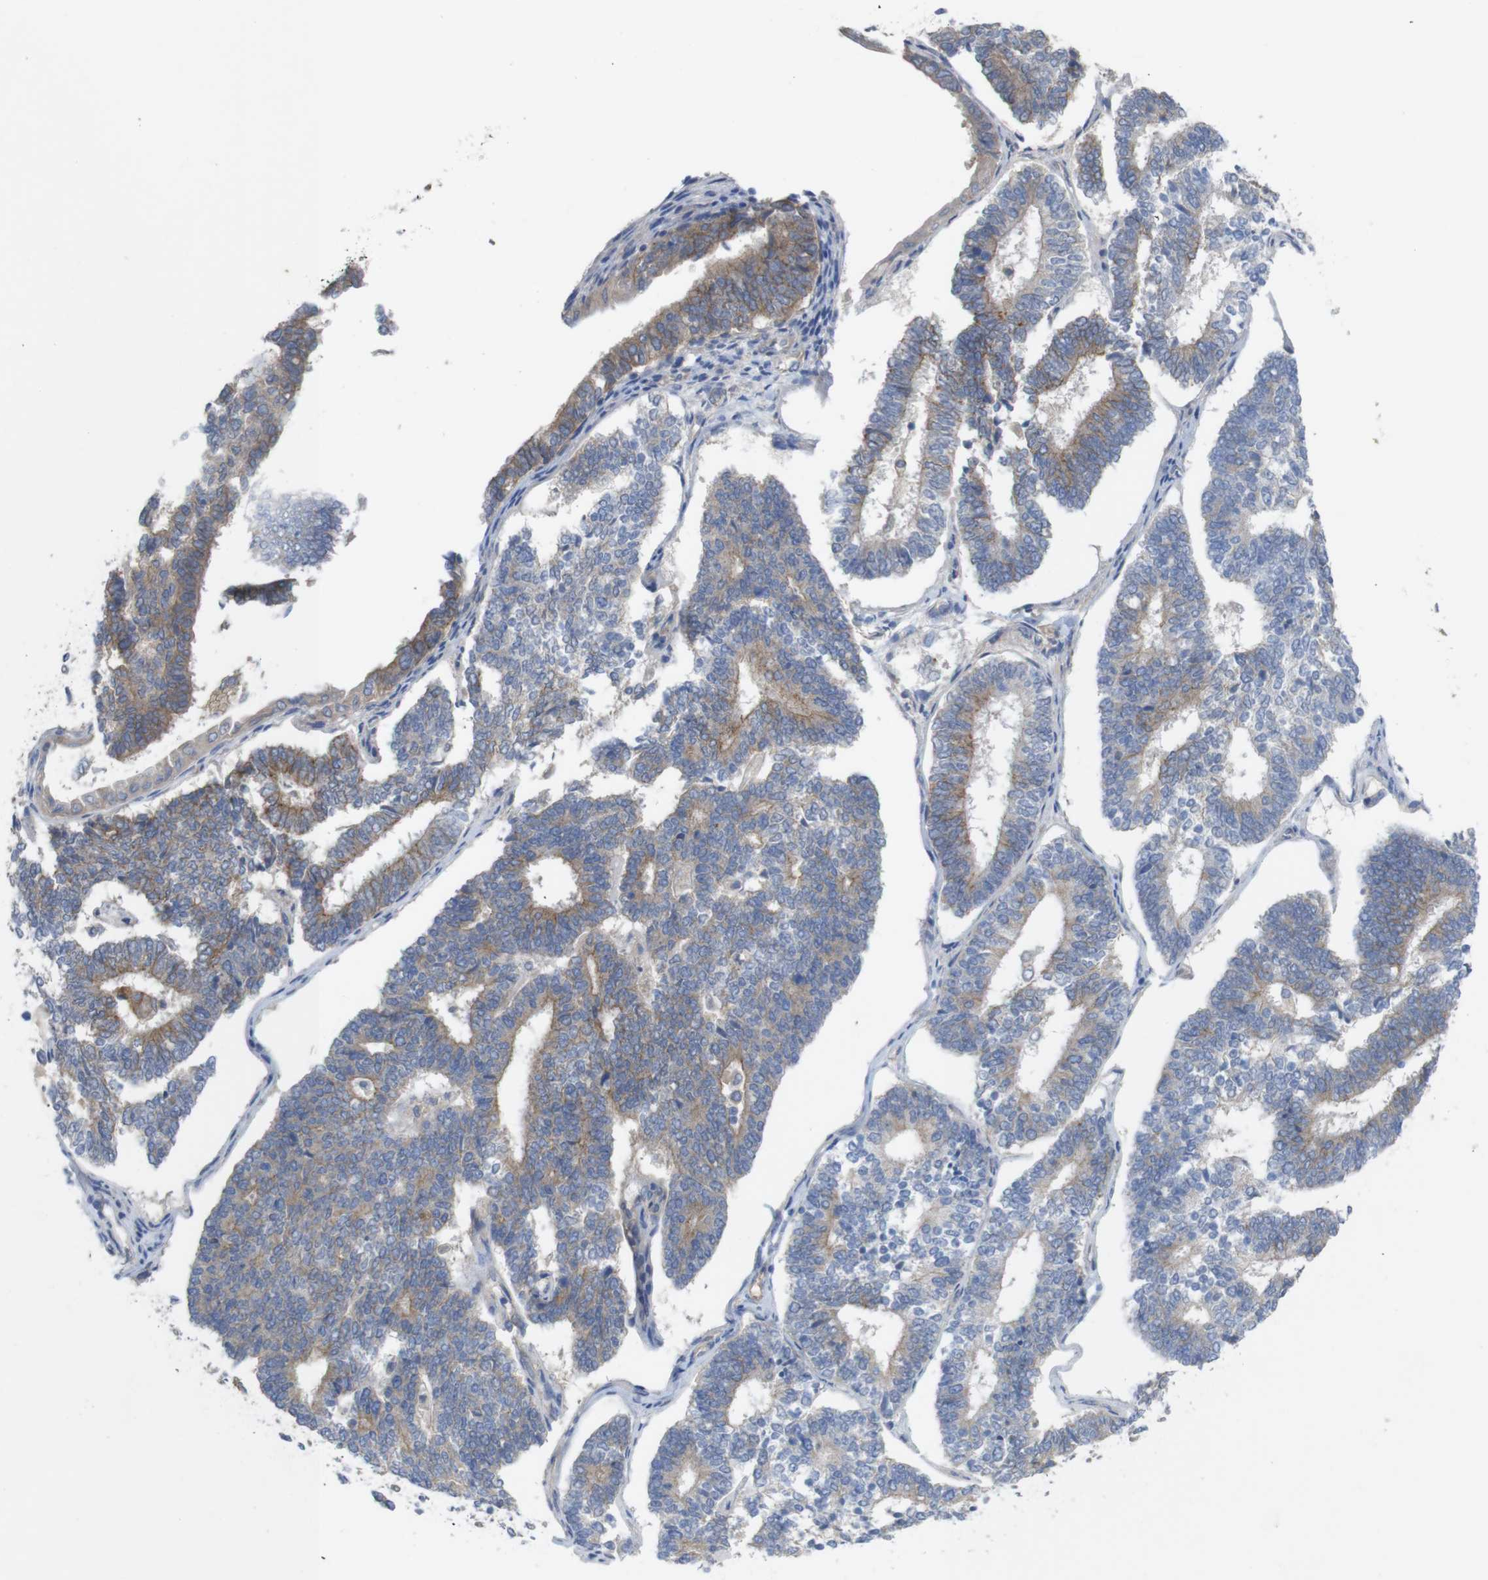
{"staining": {"intensity": "moderate", "quantity": "25%-75%", "location": "cytoplasmic/membranous"}, "tissue": "endometrial cancer", "cell_type": "Tumor cells", "image_type": "cancer", "snomed": [{"axis": "morphology", "description": "Adenocarcinoma, NOS"}, {"axis": "topography", "description": "Endometrium"}], "caption": "Tumor cells exhibit moderate cytoplasmic/membranous expression in about 25%-75% of cells in endometrial cancer. Immunohistochemistry stains the protein of interest in brown and the nuclei are stained blue.", "gene": "KIDINS220", "patient": {"sex": "female", "age": 70}}